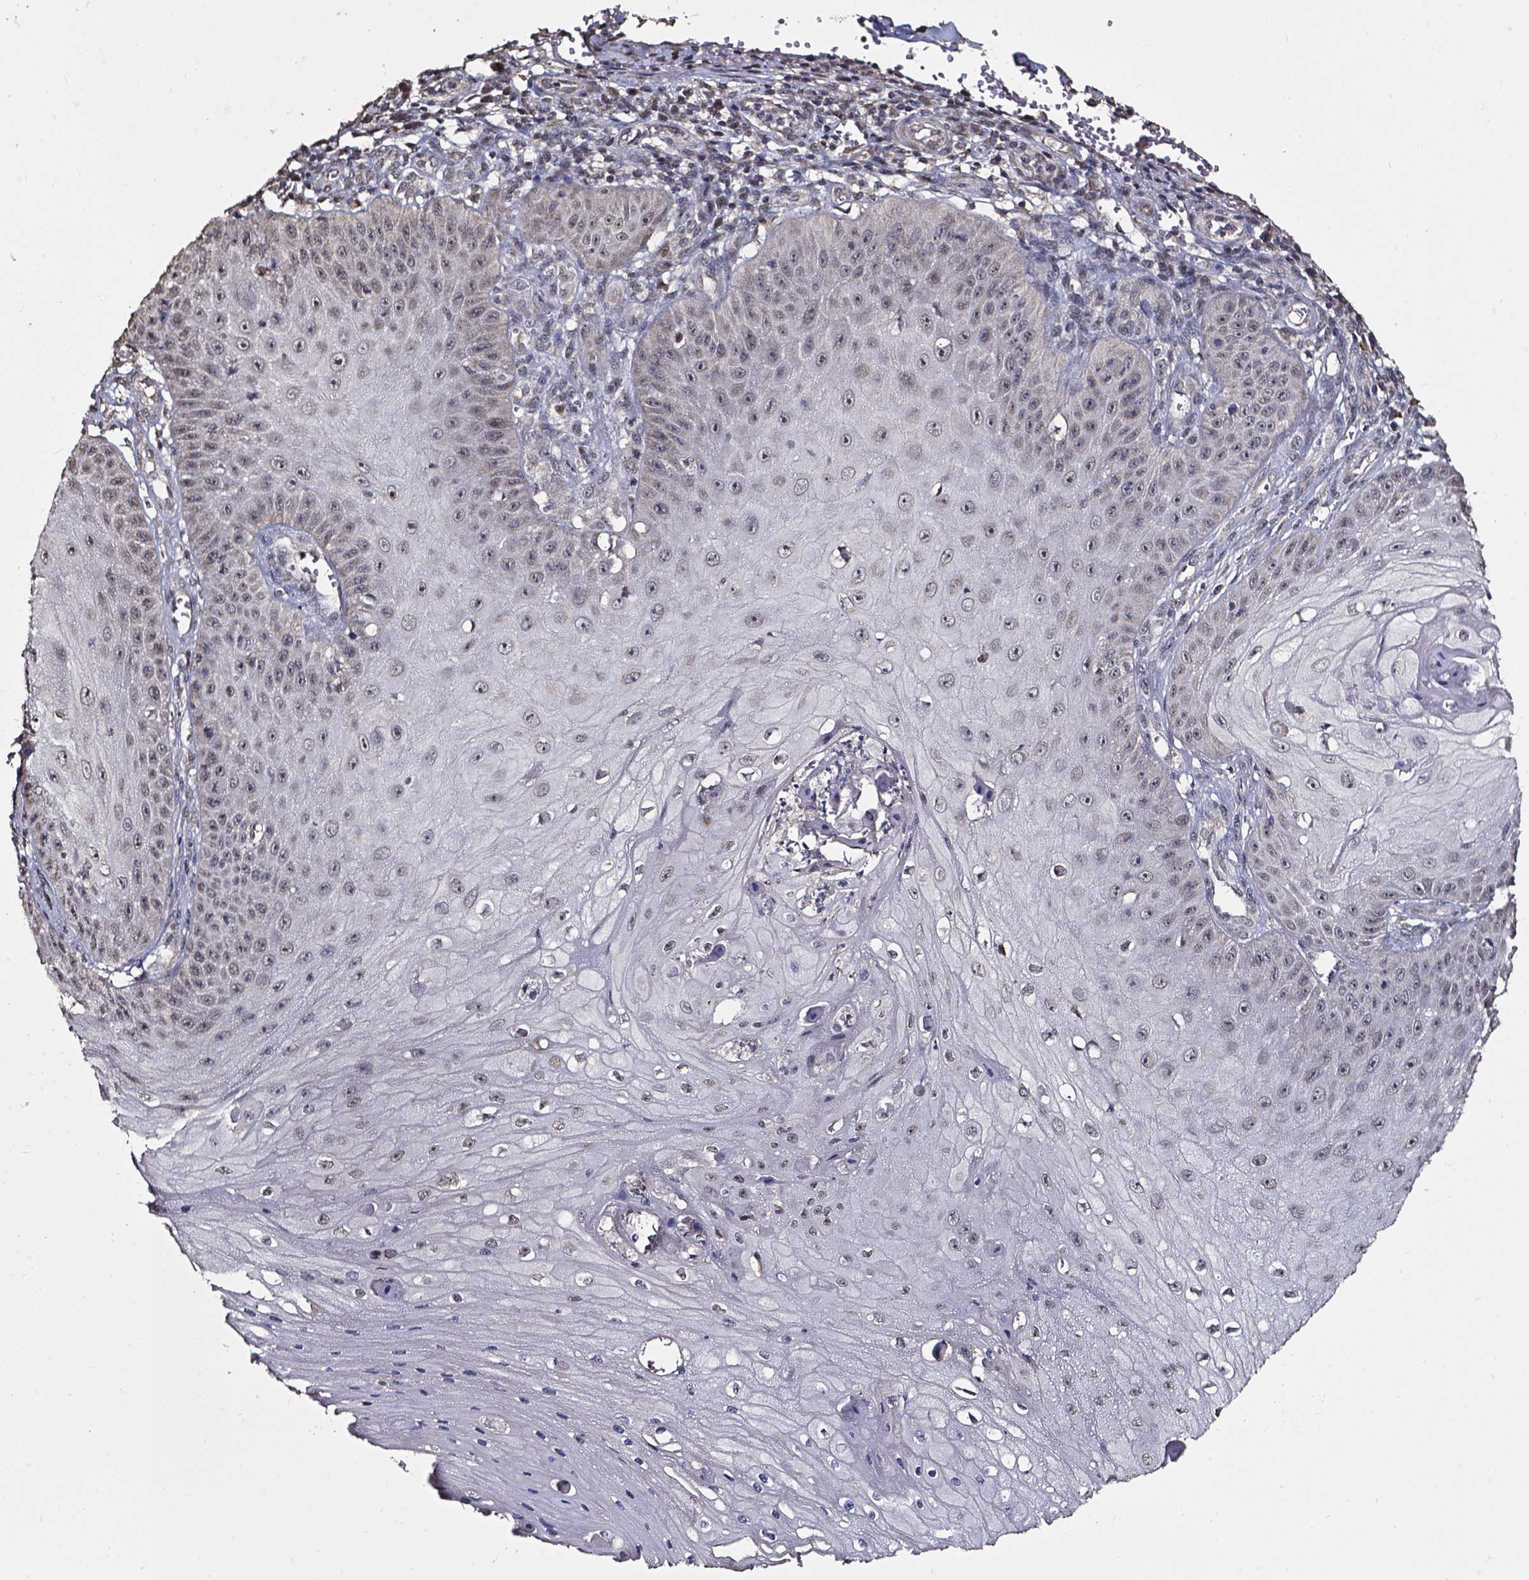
{"staining": {"intensity": "negative", "quantity": "none", "location": "none"}, "tissue": "skin cancer", "cell_type": "Tumor cells", "image_type": "cancer", "snomed": [{"axis": "morphology", "description": "Squamous cell carcinoma, NOS"}, {"axis": "topography", "description": "Skin"}], "caption": "Tumor cells are negative for protein expression in human skin cancer.", "gene": "GLRA2", "patient": {"sex": "male", "age": 70}}